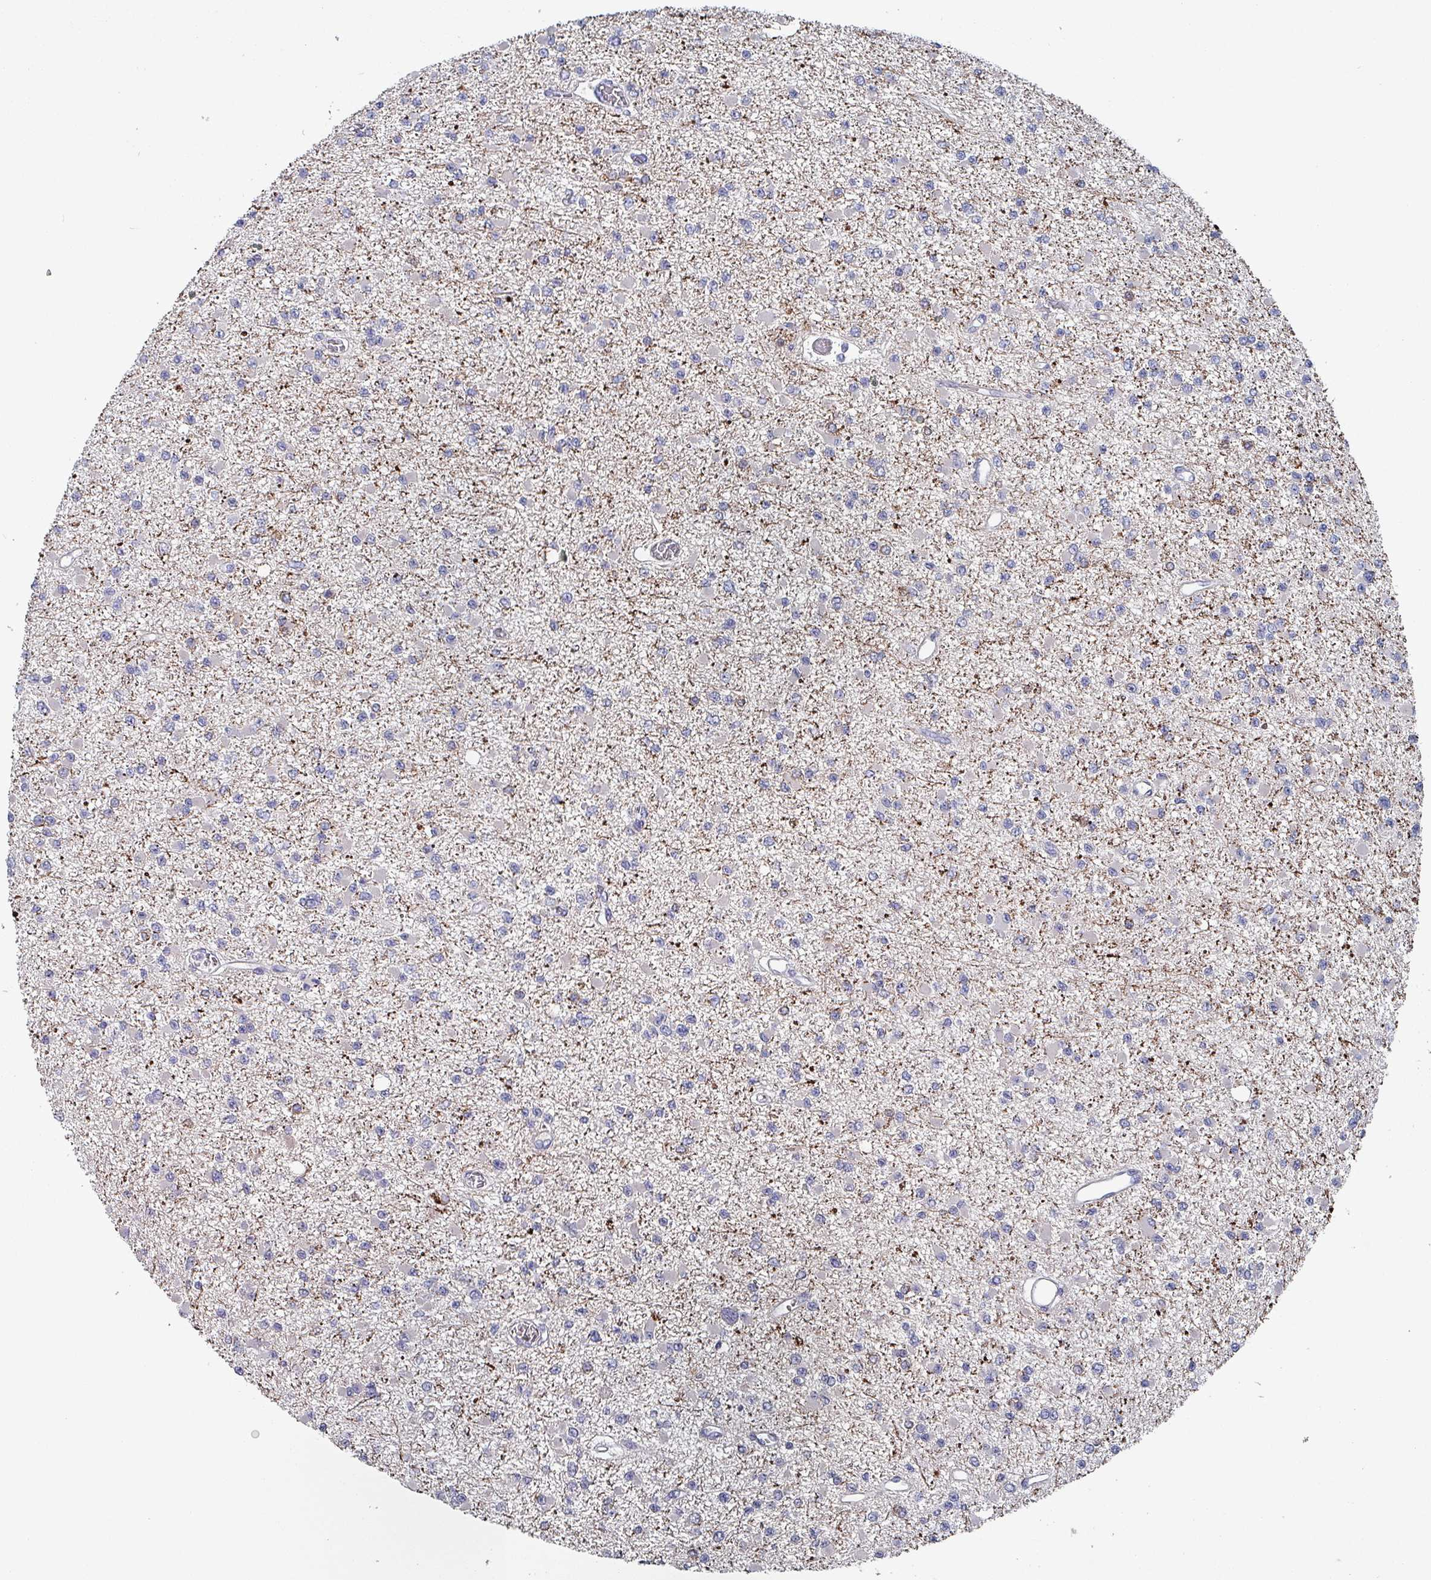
{"staining": {"intensity": "negative", "quantity": "none", "location": "none"}, "tissue": "glioma", "cell_type": "Tumor cells", "image_type": "cancer", "snomed": [{"axis": "morphology", "description": "Glioma, malignant, Low grade"}, {"axis": "topography", "description": "Brain"}], "caption": "Tumor cells show no significant positivity in malignant low-grade glioma.", "gene": "DRD5", "patient": {"sex": "female", "age": 22}}